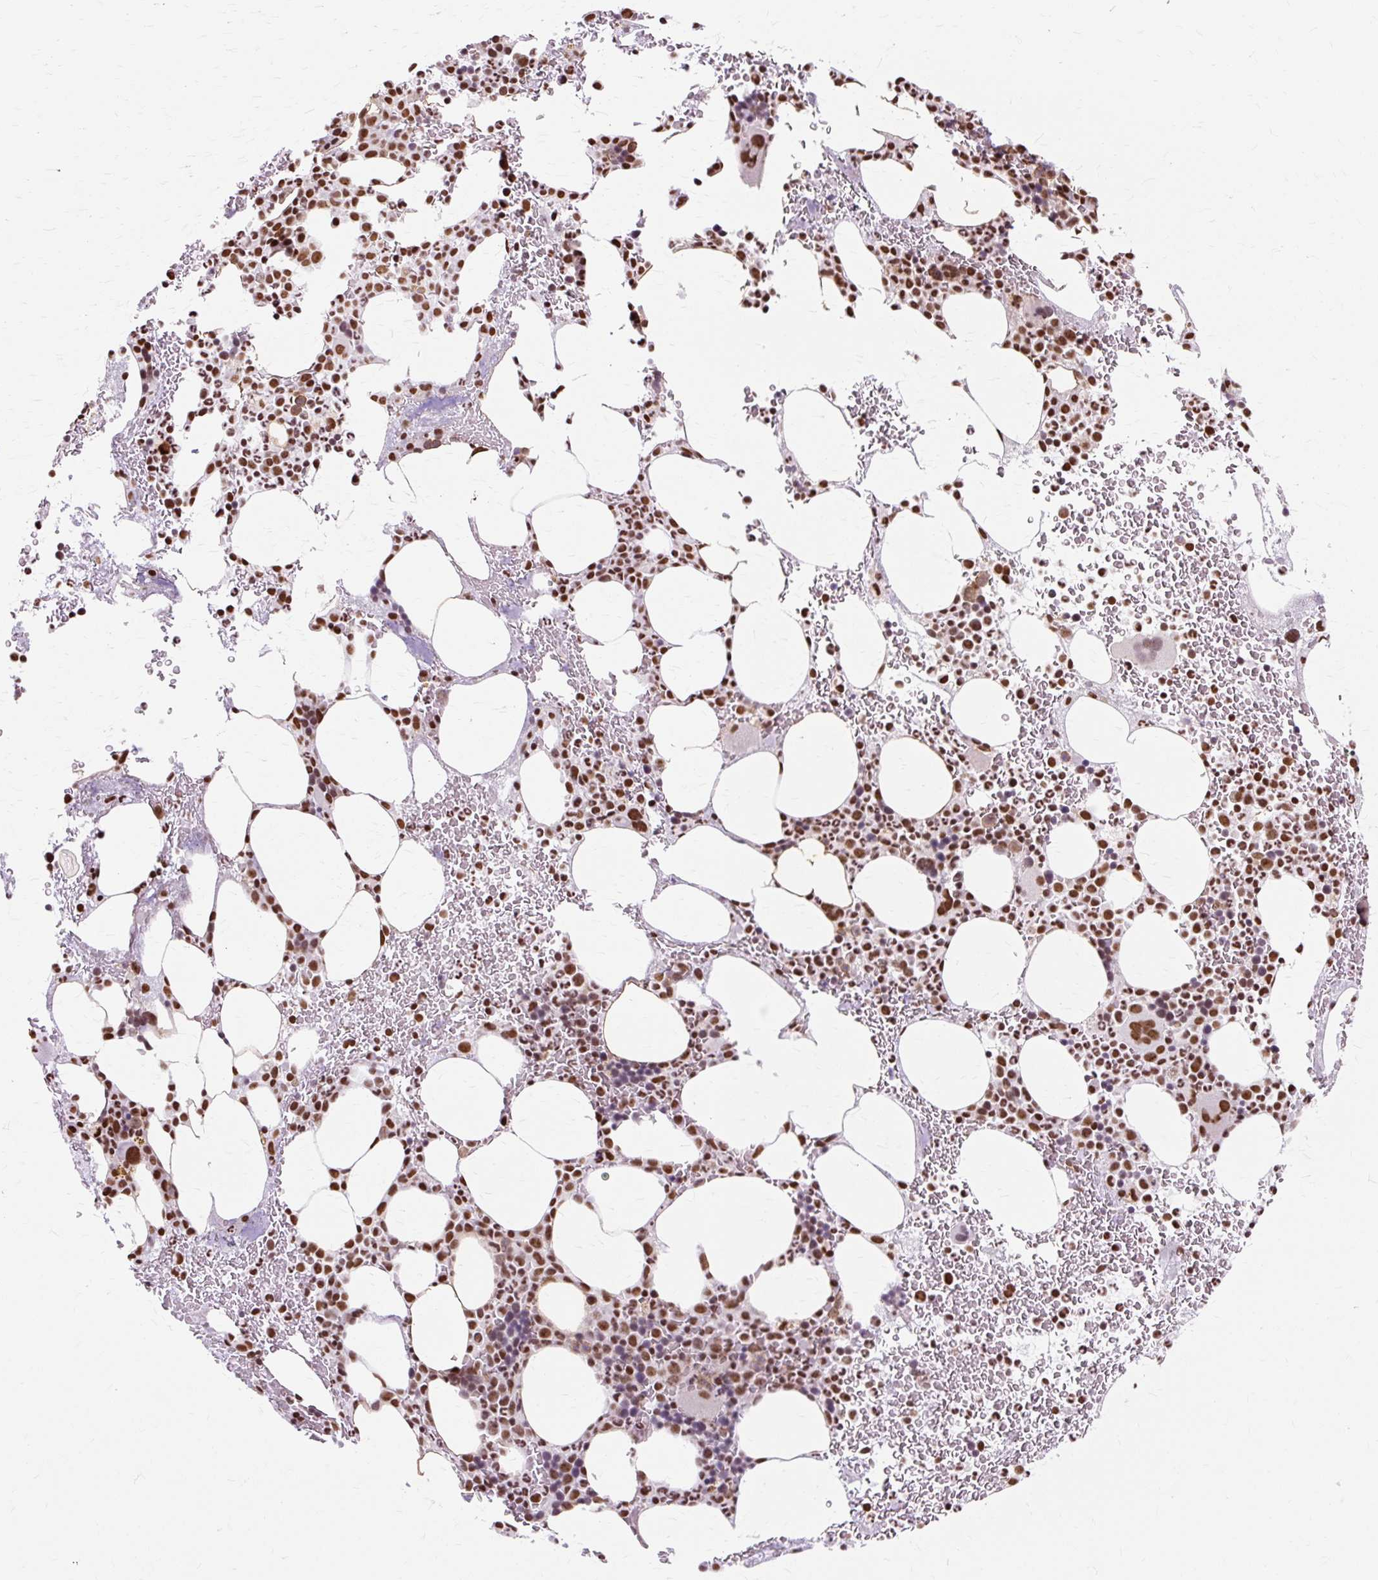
{"staining": {"intensity": "strong", "quantity": ">75%", "location": "nuclear"}, "tissue": "bone marrow", "cell_type": "Hematopoietic cells", "image_type": "normal", "snomed": [{"axis": "morphology", "description": "Normal tissue, NOS"}, {"axis": "topography", "description": "Bone marrow"}], "caption": "Bone marrow stained with immunohistochemistry shows strong nuclear staining in about >75% of hematopoietic cells.", "gene": "XRCC6", "patient": {"sex": "male", "age": 62}}